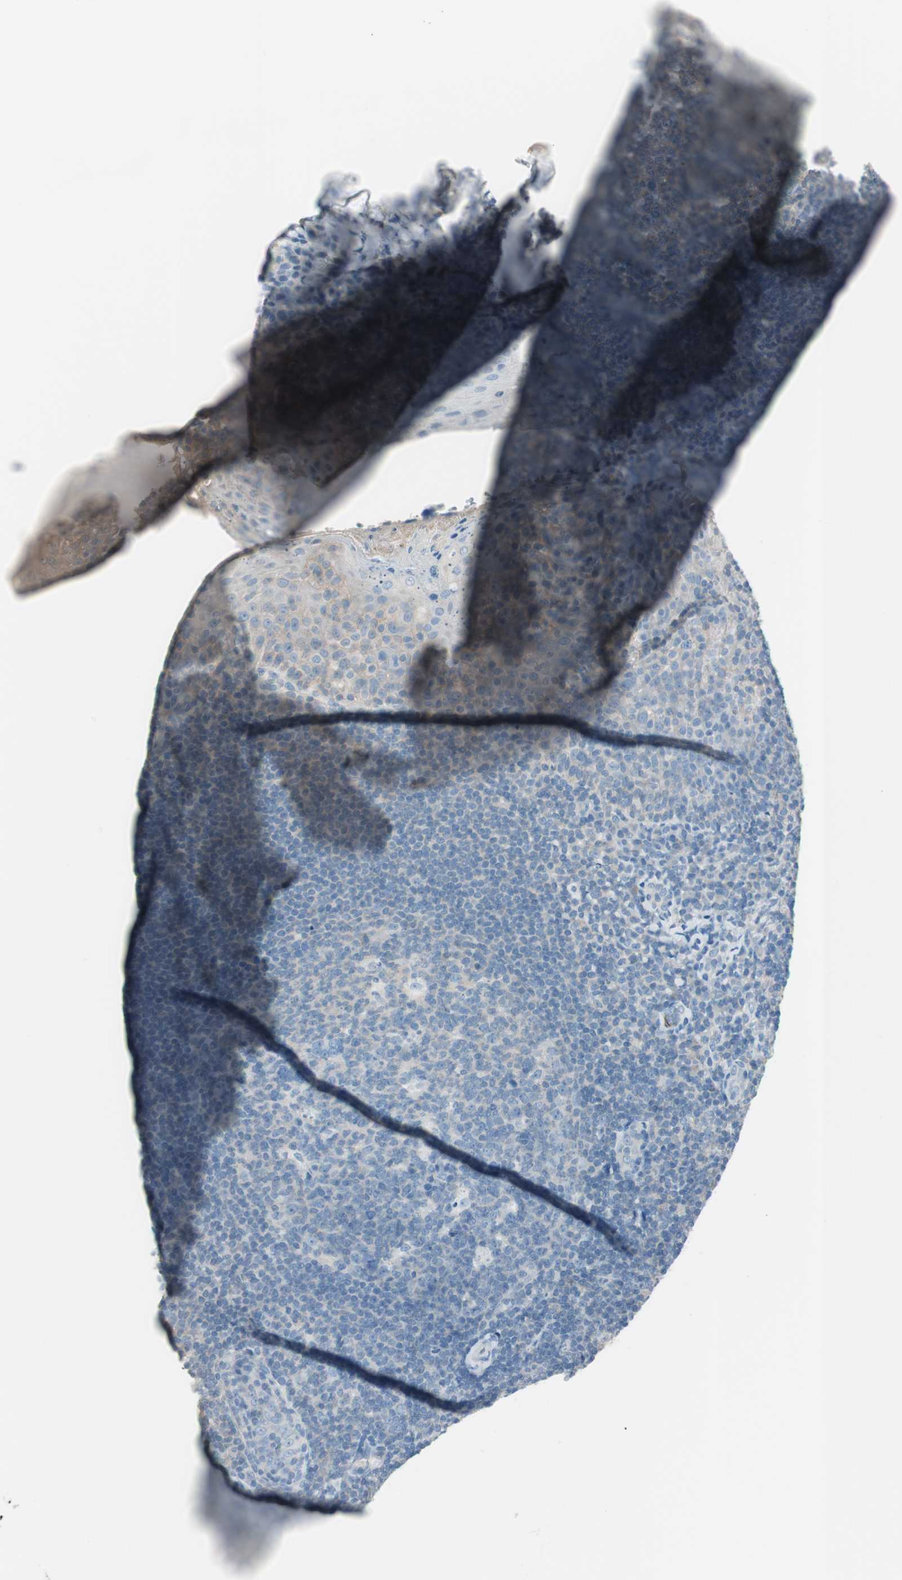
{"staining": {"intensity": "weak", "quantity": "25%-75%", "location": "cytoplasmic/membranous"}, "tissue": "tonsil", "cell_type": "Germinal center cells", "image_type": "normal", "snomed": [{"axis": "morphology", "description": "Normal tissue, NOS"}, {"axis": "topography", "description": "Tonsil"}], "caption": "A low amount of weak cytoplasmic/membranous positivity is identified in about 25%-75% of germinal center cells in benign tonsil.", "gene": "ITLN2", "patient": {"sex": "male", "age": 17}}